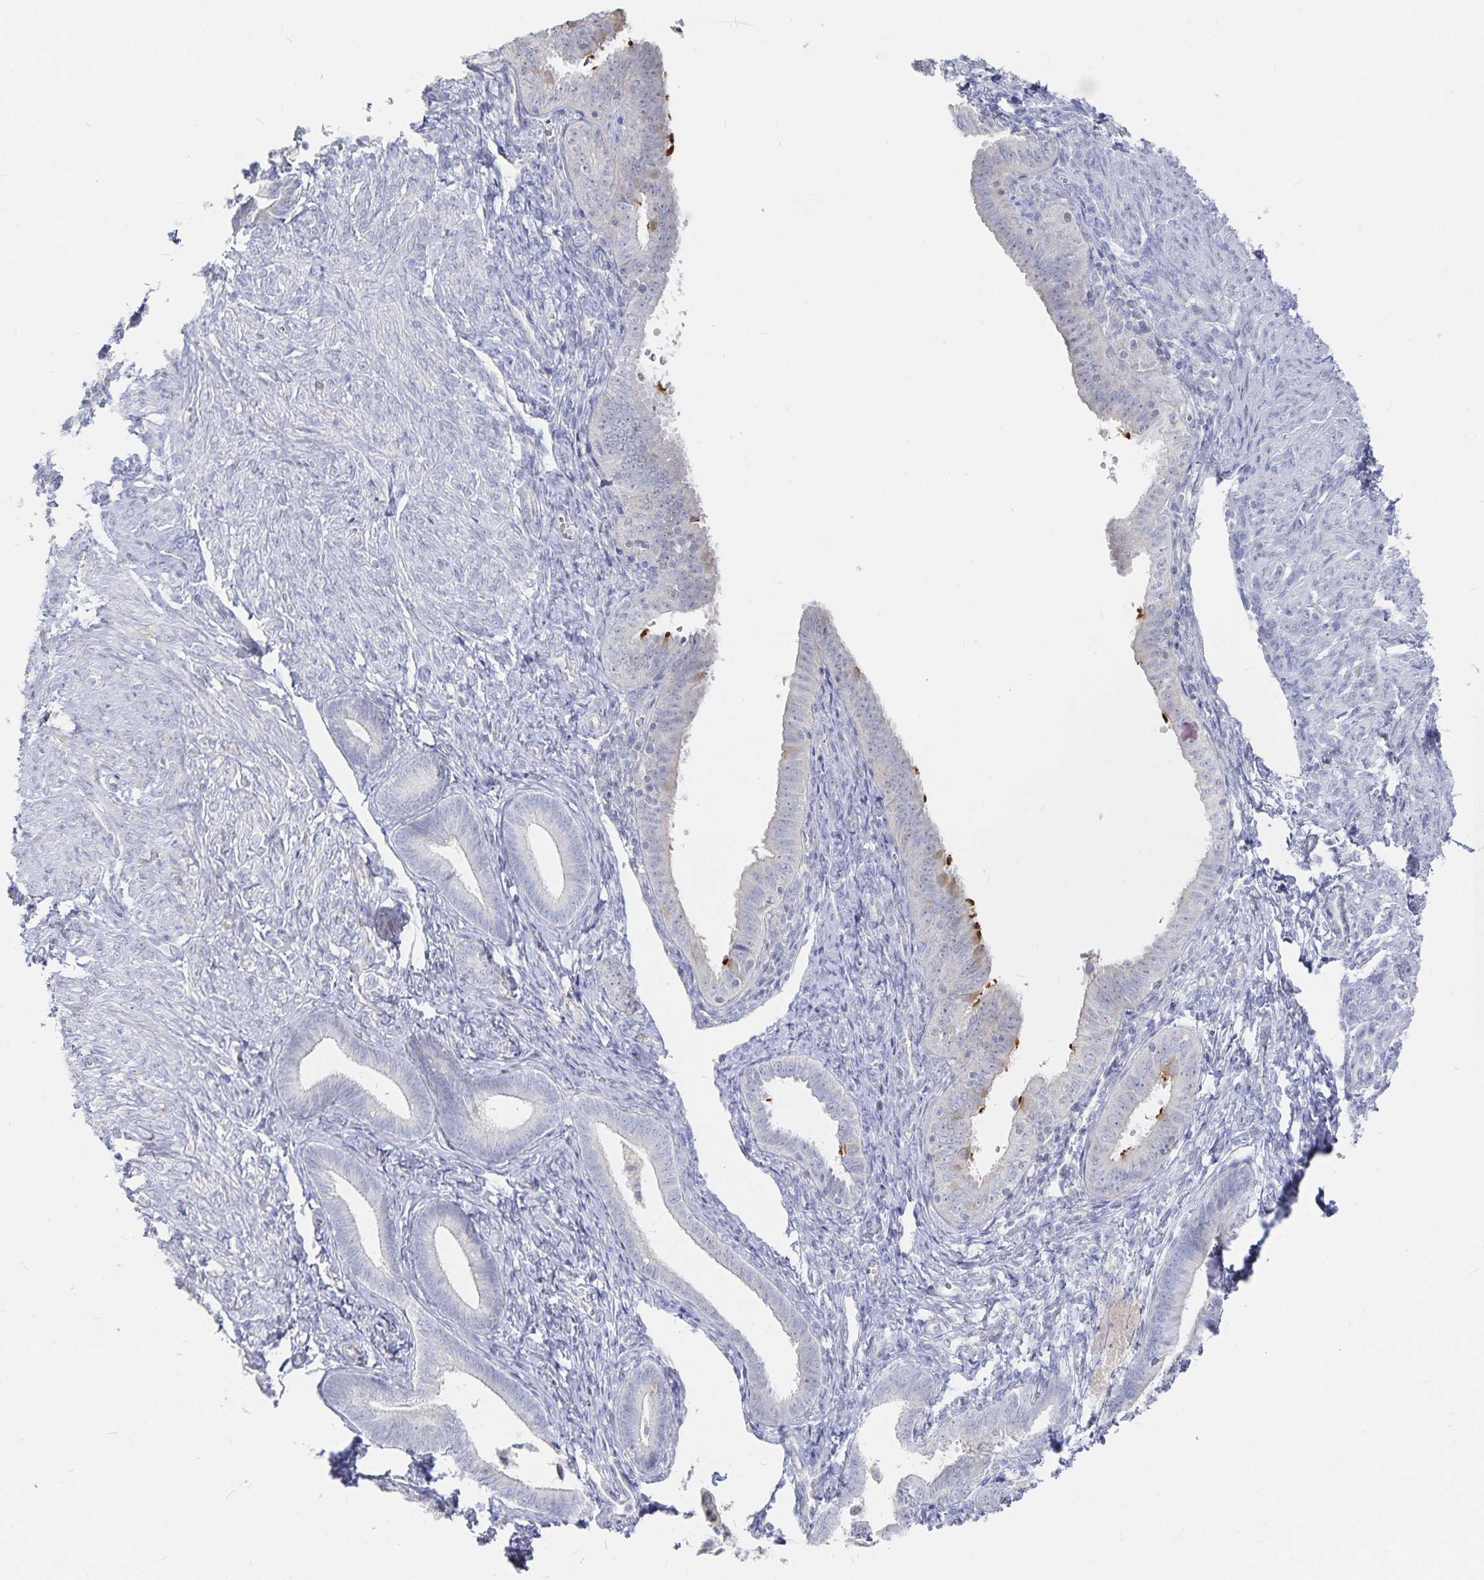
{"staining": {"intensity": "weak", "quantity": "<25%", "location": "cytoplasmic/membranous"}, "tissue": "endometrial cancer", "cell_type": "Tumor cells", "image_type": "cancer", "snomed": [{"axis": "morphology", "description": "Adenocarcinoma, NOS"}, {"axis": "topography", "description": "Endometrium"}], "caption": "An image of human adenocarcinoma (endometrial) is negative for staining in tumor cells.", "gene": "DNAH9", "patient": {"sex": "female", "age": 87}}